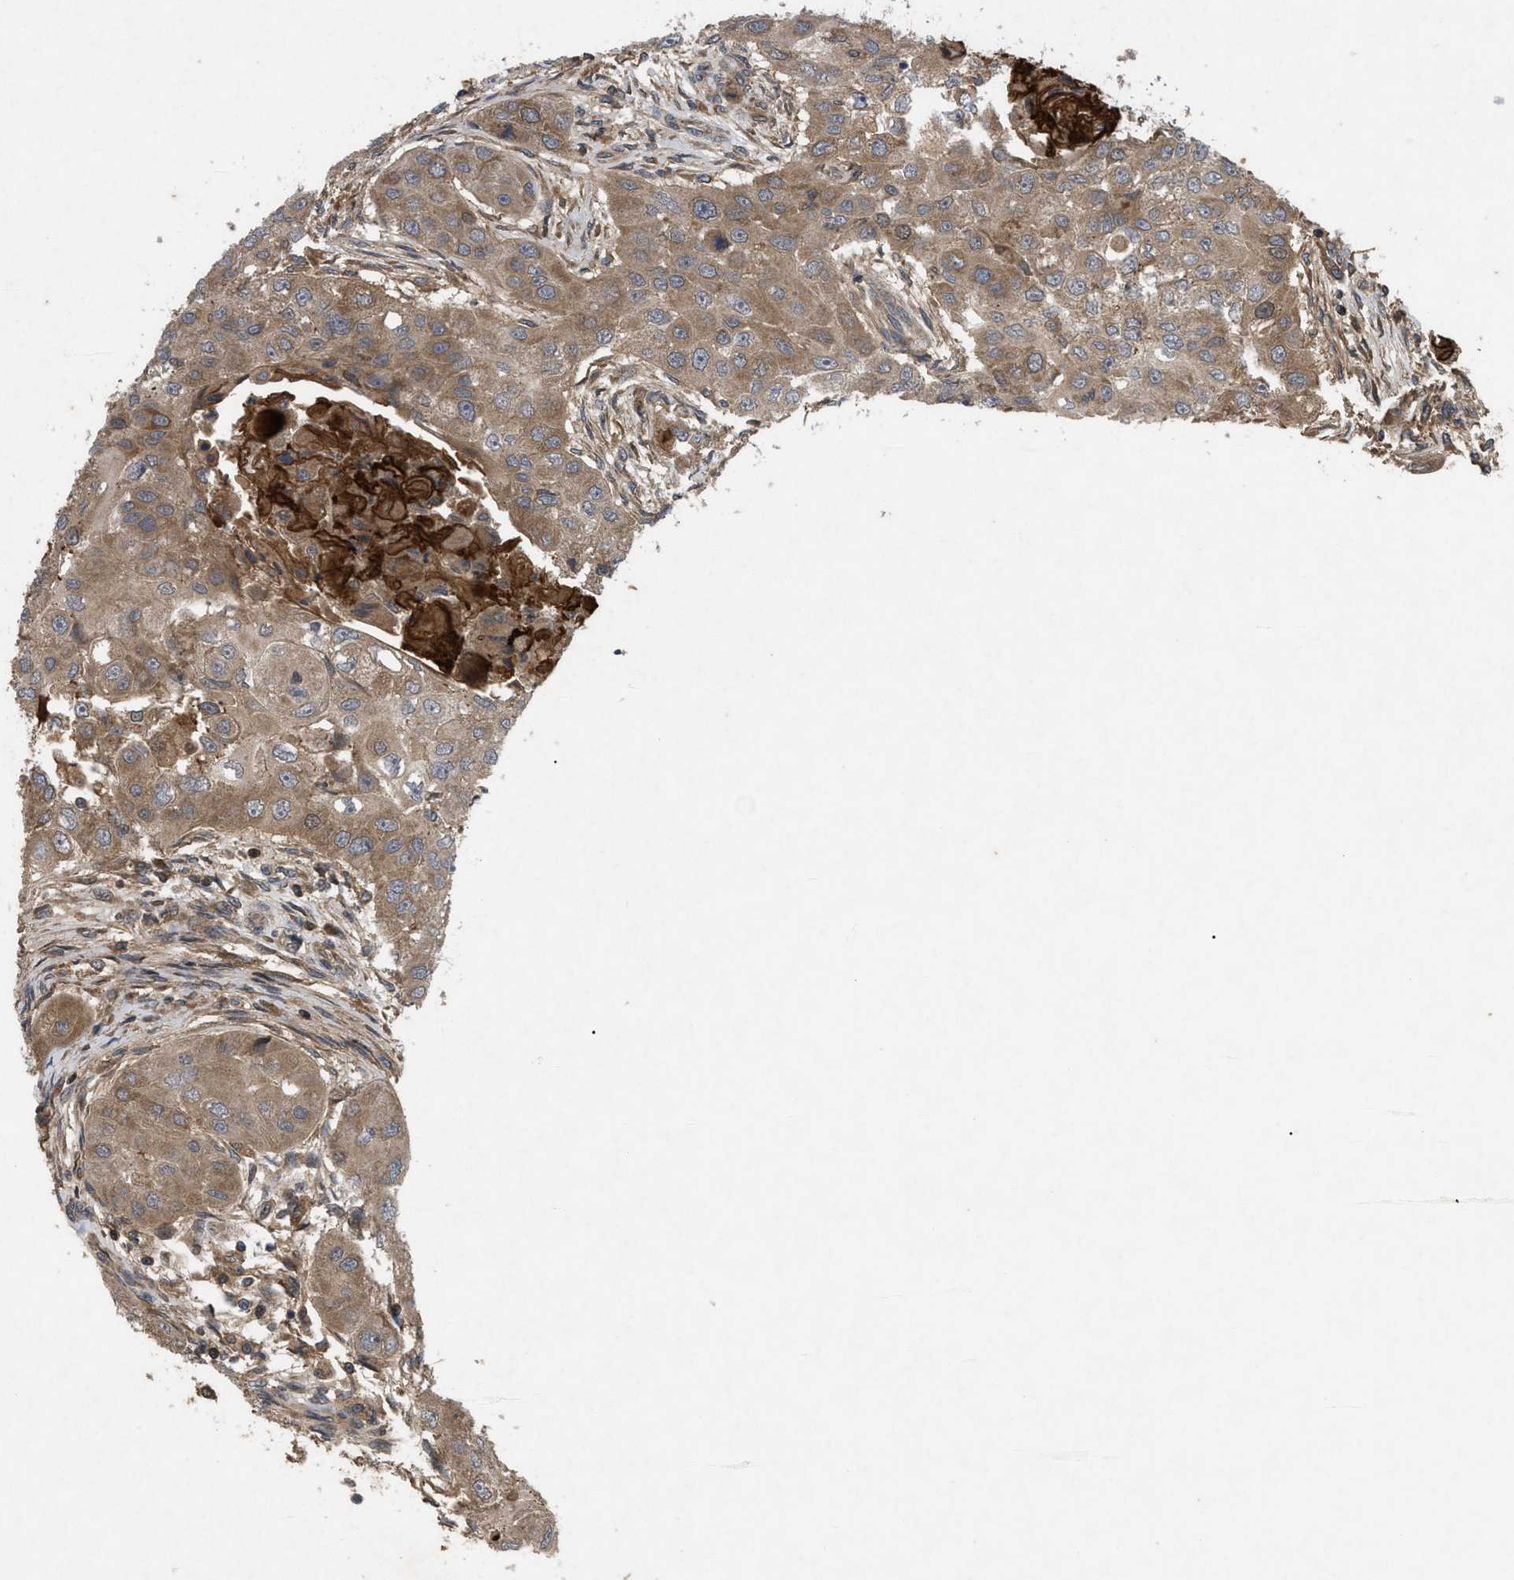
{"staining": {"intensity": "moderate", "quantity": ">75%", "location": "cytoplasmic/membranous"}, "tissue": "head and neck cancer", "cell_type": "Tumor cells", "image_type": "cancer", "snomed": [{"axis": "morphology", "description": "Normal tissue, NOS"}, {"axis": "morphology", "description": "Squamous cell carcinoma, NOS"}, {"axis": "topography", "description": "Skeletal muscle"}, {"axis": "topography", "description": "Head-Neck"}], "caption": "The photomicrograph reveals staining of squamous cell carcinoma (head and neck), revealing moderate cytoplasmic/membranous protein positivity (brown color) within tumor cells. Nuclei are stained in blue.", "gene": "RAB2A", "patient": {"sex": "male", "age": 51}}